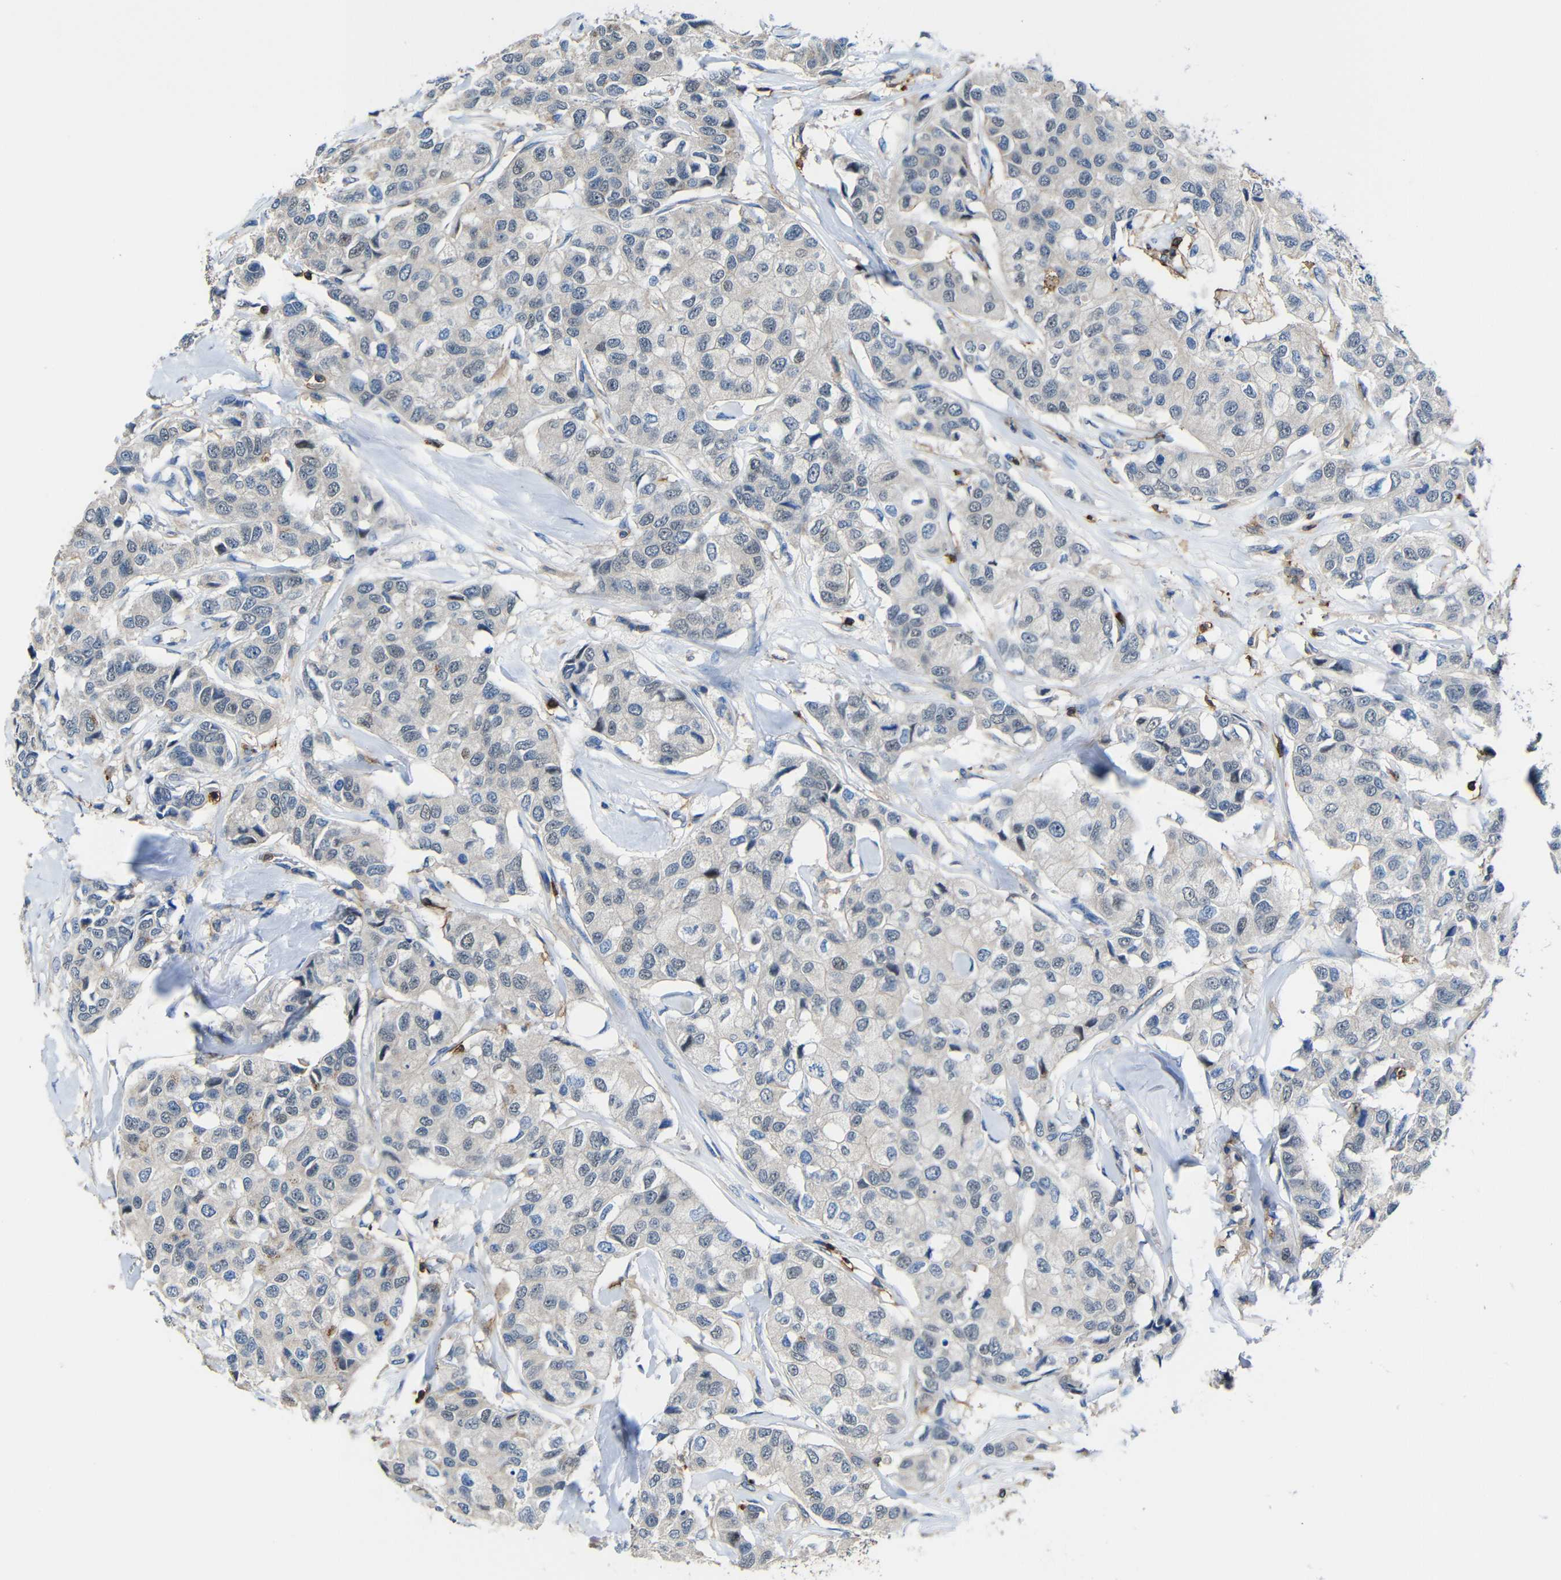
{"staining": {"intensity": "negative", "quantity": "none", "location": "none"}, "tissue": "breast cancer", "cell_type": "Tumor cells", "image_type": "cancer", "snomed": [{"axis": "morphology", "description": "Duct carcinoma"}, {"axis": "topography", "description": "Breast"}], "caption": "Immunohistochemical staining of breast cancer (infiltrating ductal carcinoma) reveals no significant staining in tumor cells.", "gene": "P2RY12", "patient": {"sex": "female", "age": 80}}